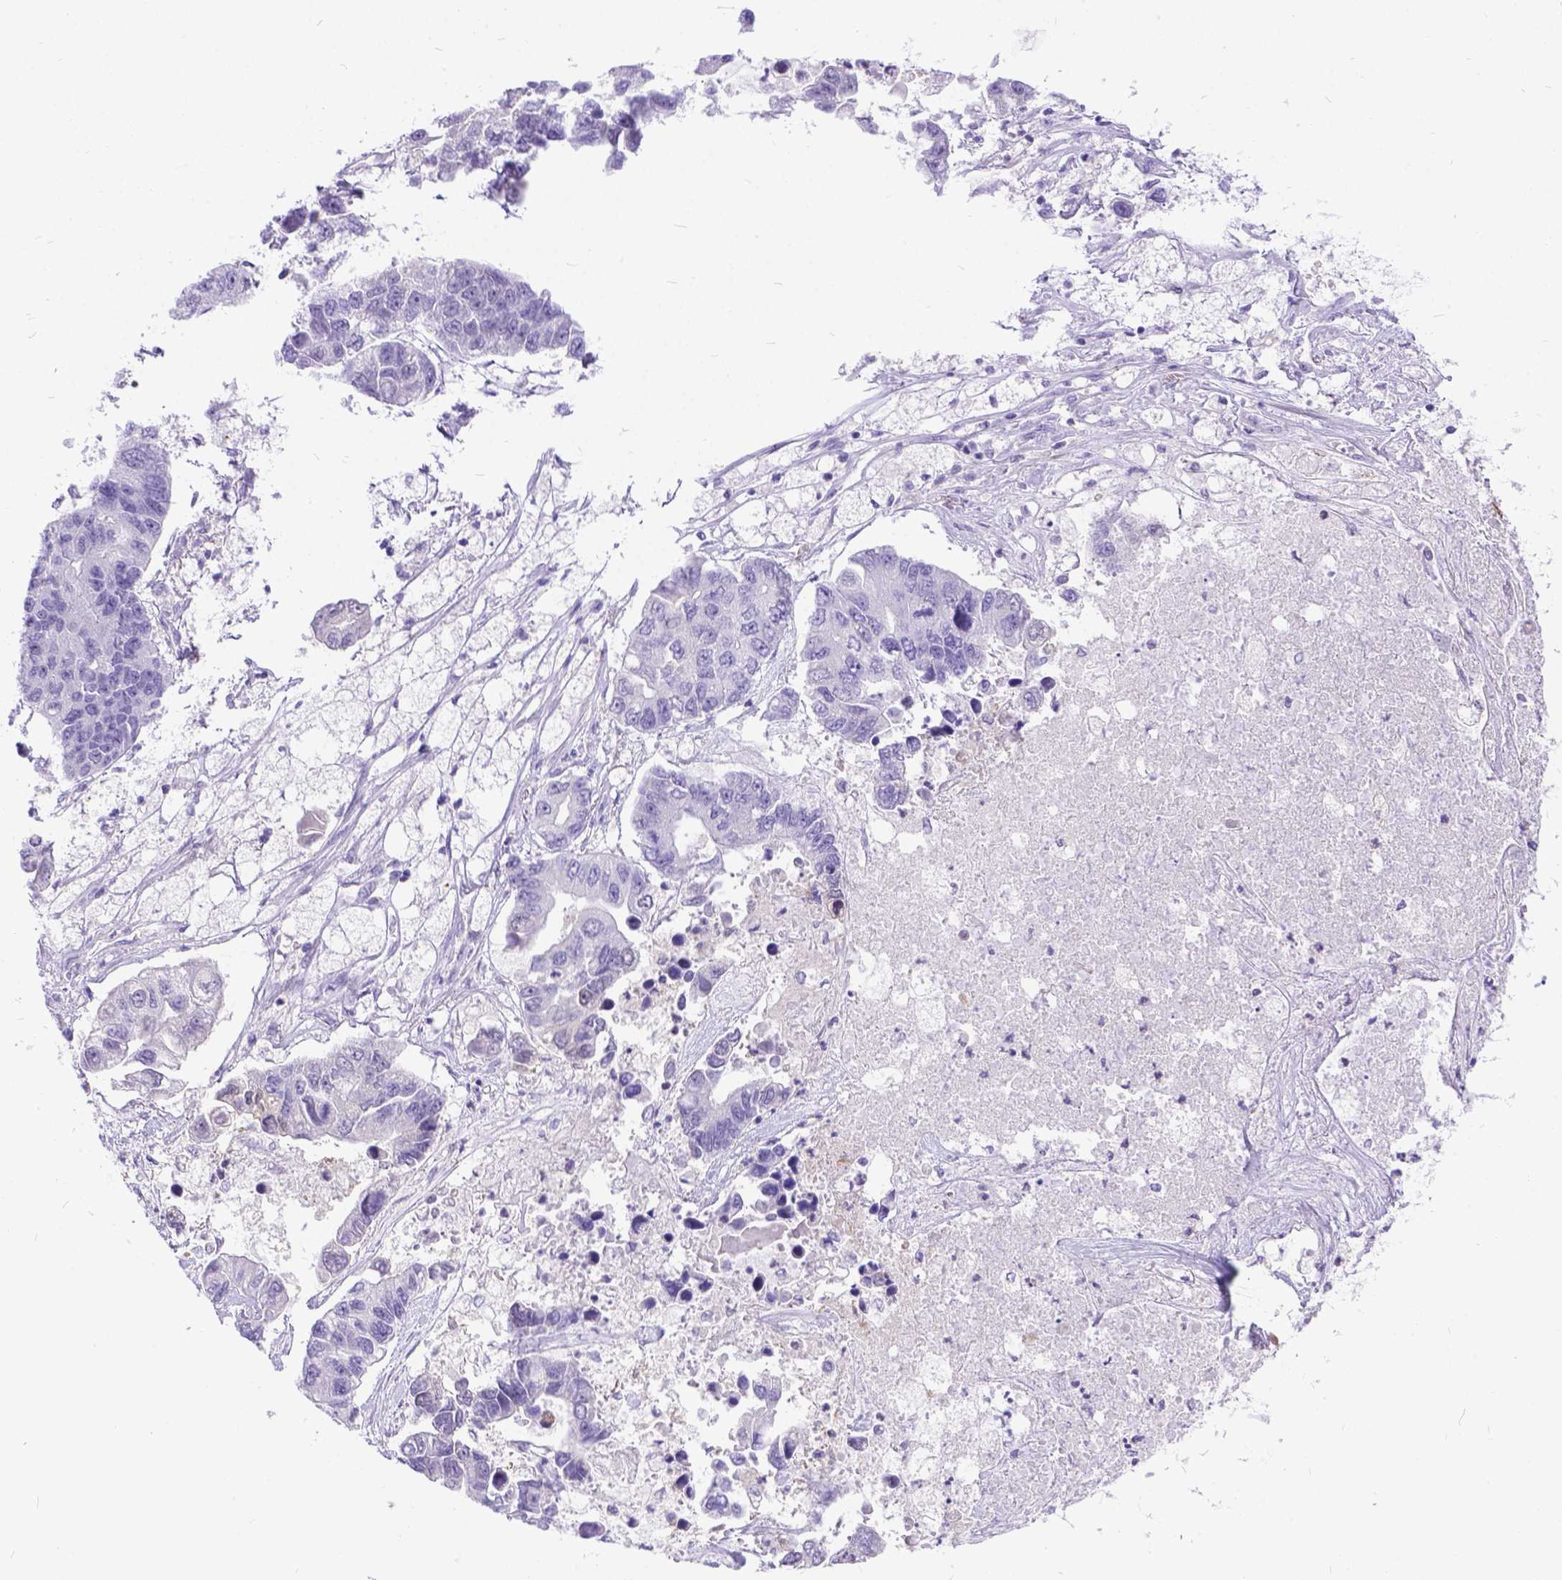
{"staining": {"intensity": "negative", "quantity": "none", "location": "none"}, "tissue": "lung cancer", "cell_type": "Tumor cells", "image_type": "cancer", "snomed": [{"axis": "morphology", "description": "Adenocarcinoma, NOS"}, {"axis": "topography", "description": "Bronchus"}, {"axis": "topography", "description": "Lung"}], "caption": "A histopathology image of human adenocarcinoma (lung) is negative for staining in tumor cells.", "gene": "TMEM169", "patient": {"sex": "female", "age": 51}}